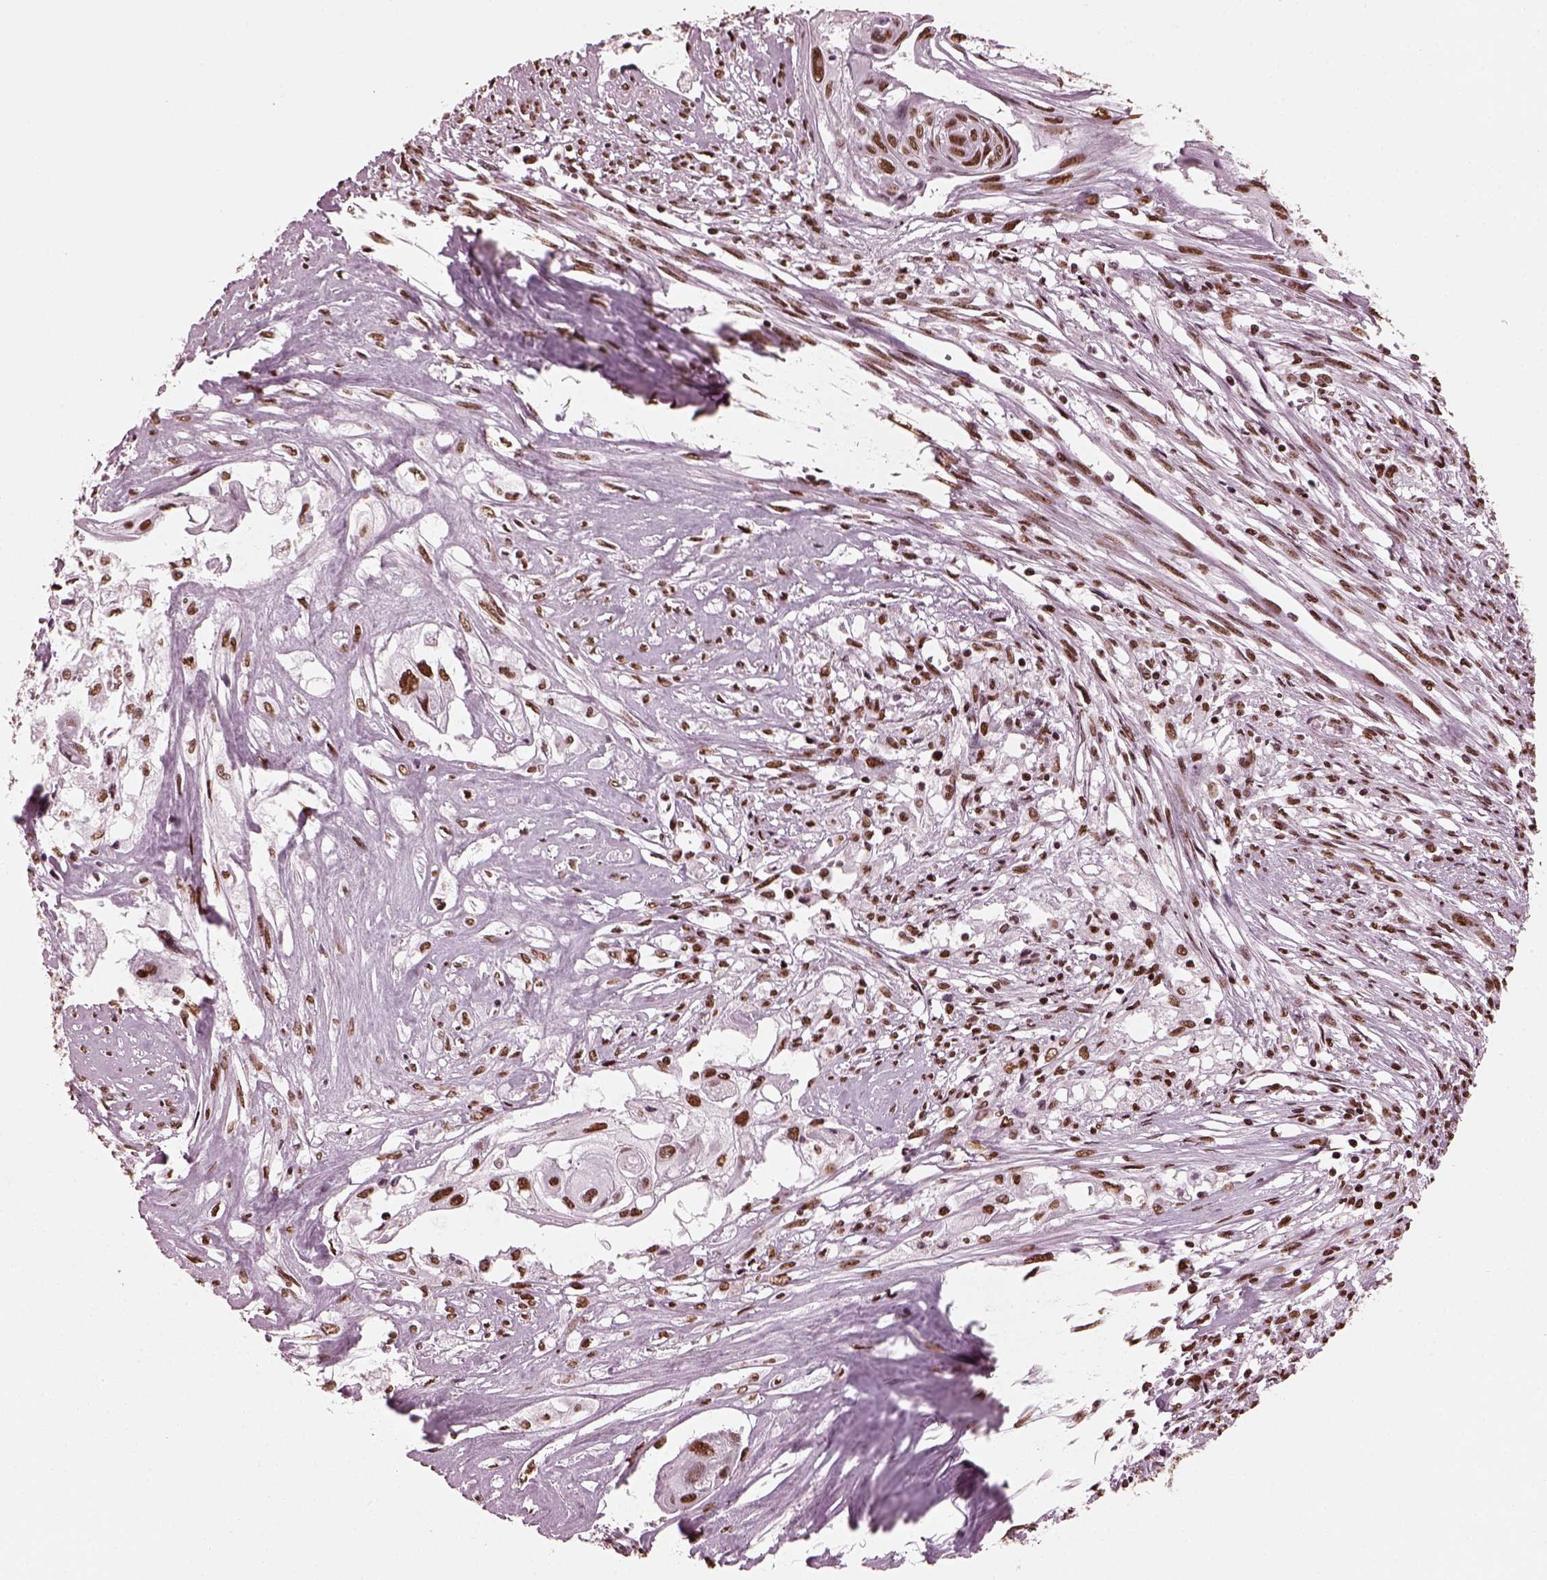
{"staining": {"intensity": "strong", "quantity": ">75%", "location": "nuclear"}, "tissue": "cervical cancer", "cell_type": "Tumor cells", "image_type": "cancer", "snomed": [{"axis": "morphology", "description": "Squamous cell carcinoma, NOS"}, {"axis": "topography", "description": "Cervix"}], "caption": "This micrograph reveals immunohistochemistry staining of cervical squamous cell carcinoma, with high strong nuclear expression in about >75% of tumor cells.", "gene": "CBFA2T3", "patient": {"sex": "female", "age": 49}}